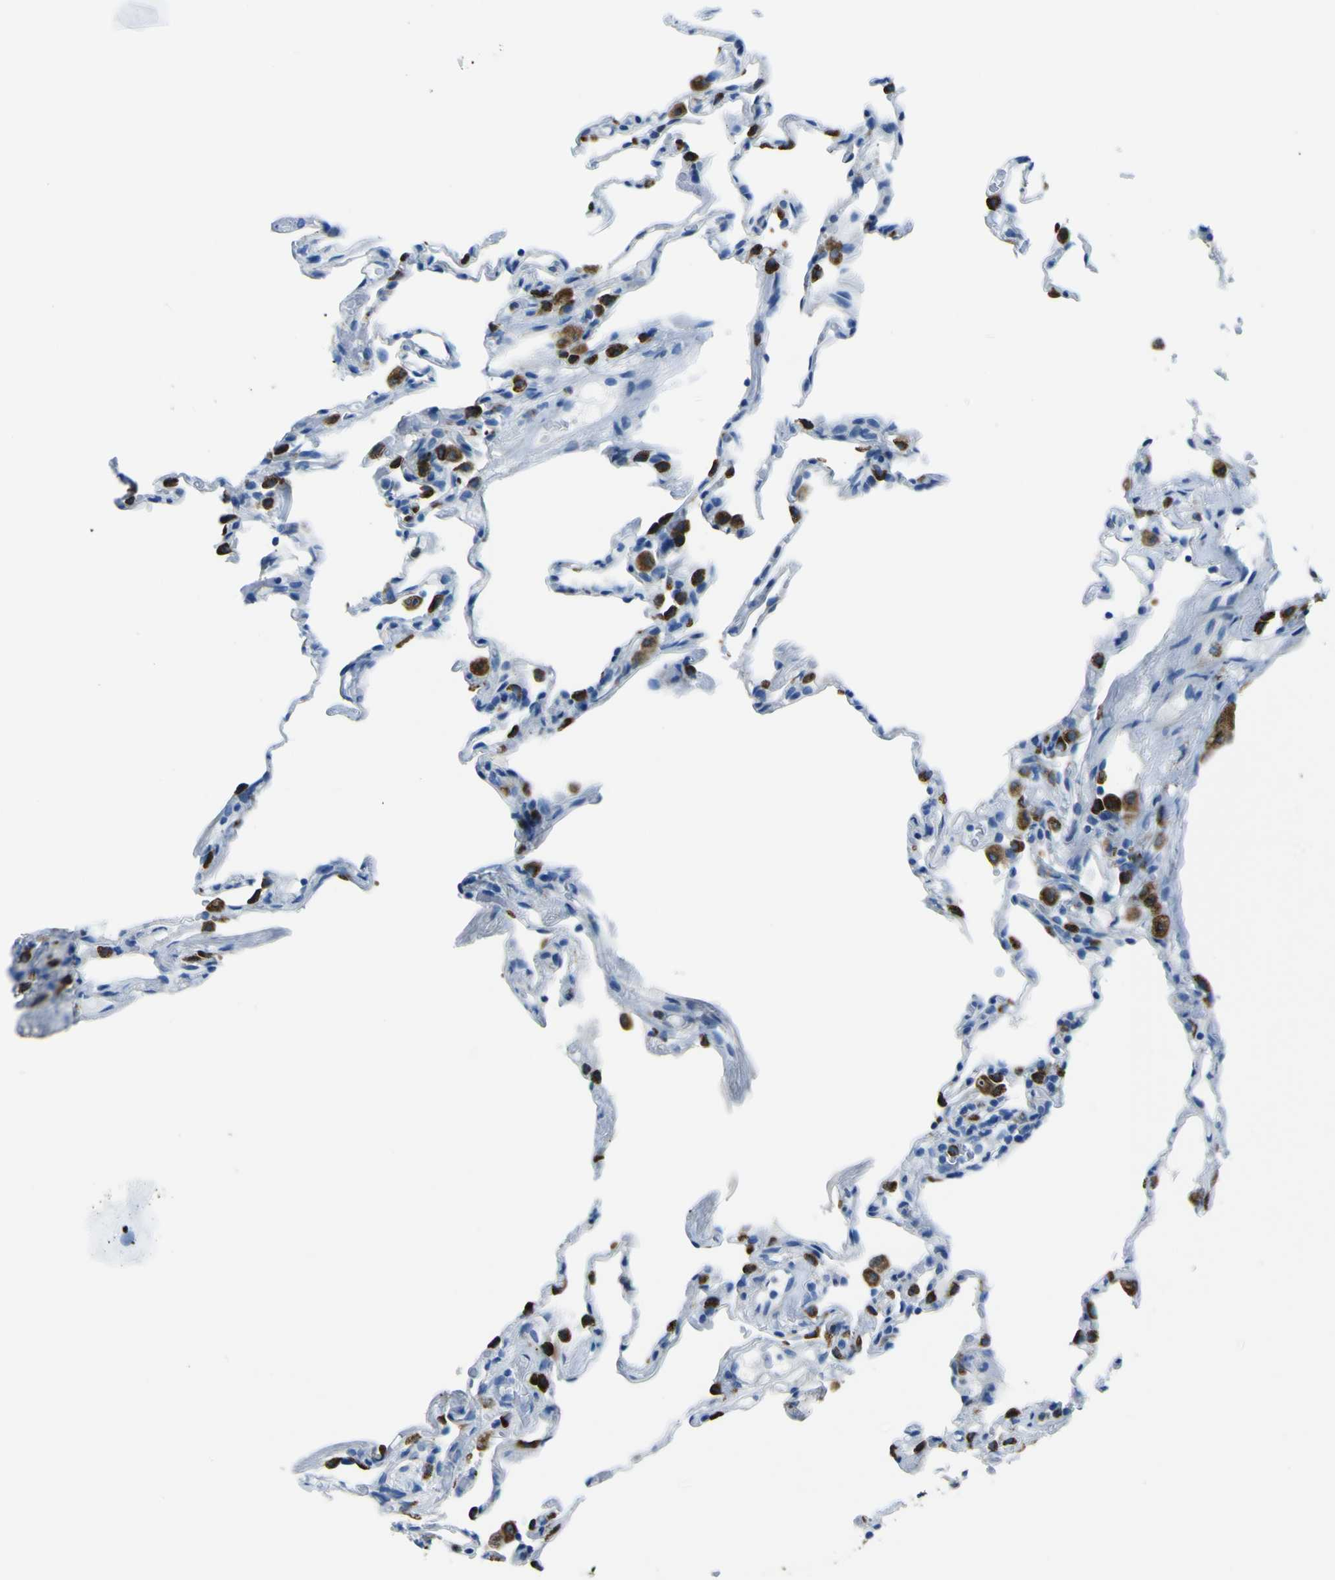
{"staining": {"intensity": "strong", "quantity": "<25%", "location": "cytoplasmic/membranous"}, "tissue": "lung", "cell_type": "Alveolar cells", "image_type": "normal", "snomed": [{"axis": "morphology", "description": "Normal tissue, NOS"}, {"axis": "topography", "description": "Lung"}], "caption": "Immunohistochemical staining of benign lung reveals medium levels of strong cytoplasmic/membranous expression in about <25% of alveolar cells.", "gene": "ACSL1", "patient": {"sex": "male", "age": 59}}